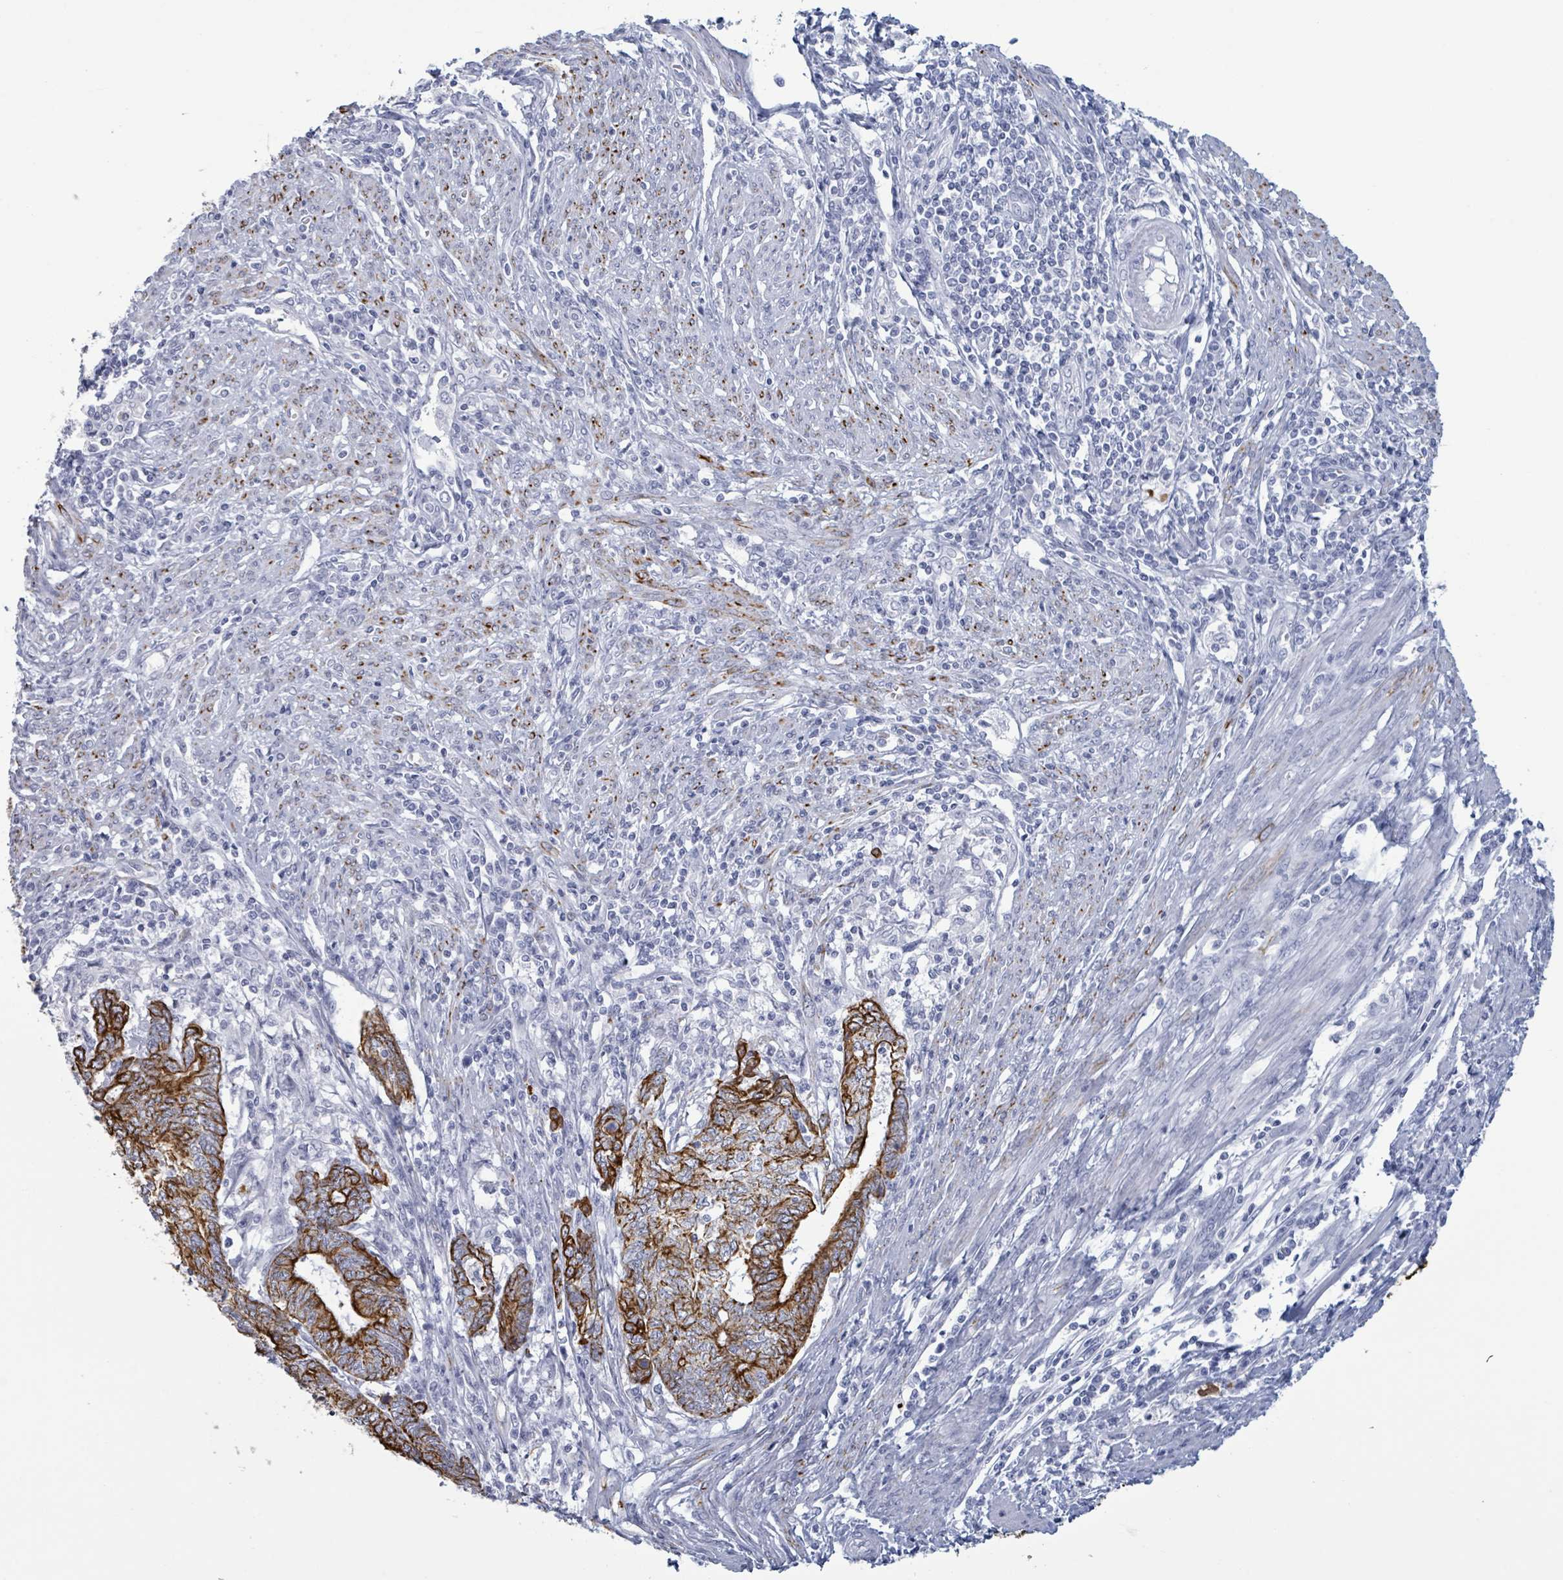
{"staining": {"intensity": "strong", "quantity": ">75%", "location": "cytoplasmic/membranous"}, "tissue": "endometrial cancer", "cell_type": "Tumor cells", "image_type": "cancer", "snomed": [{"axis": "morphology", "description": "Adenocarcinoma, NOS"}, {"axis": "topography", "description": "Uterus"}, {"axis": "topography", "description": "Endometrium"}], "caption": "IHC of endometrial cancer (adenocarcinoma) shows high levels of strong cytoplasmic/membranous staining in approximately >75% of tumor cells.", "gene": "KRT8", "patient": {"sex": "female", "age": 70}}